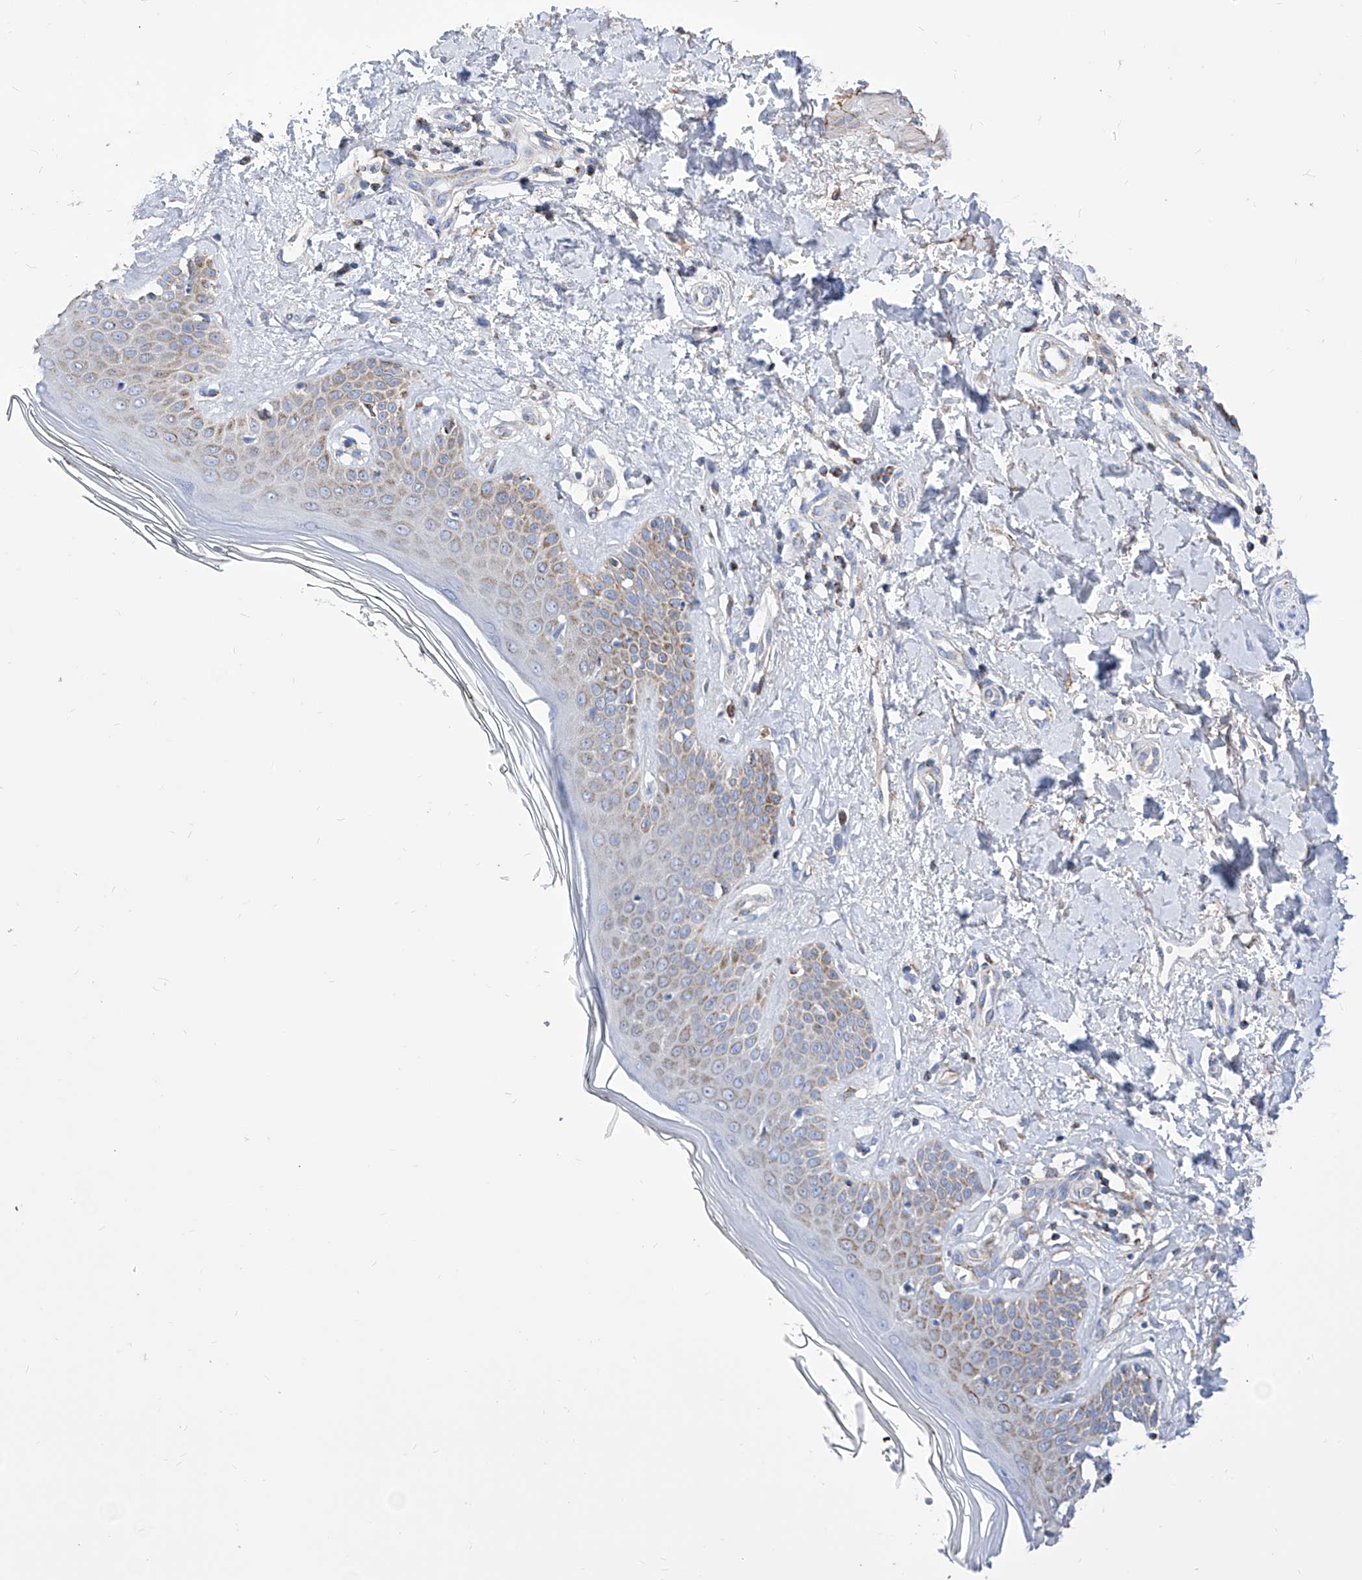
{"staining": {"intensity": "negative", "quantity": "none", "location": "none"}, "tissue": "skin", "cell_type": "Fibroblasts", "image_type": "normal", "snomed": [{"axis": "morphology", "description": "Normal tissue, NOS"}, {"axis": "topography", "description": "Skin"}], "caption": "DAB (3,3'-diaminobenzidine) immunohistochemical staining of benign skin shows no significant expression in fibroblasts.", "gene": "SRBD1", "patient": {"sex": "female", "age": 64}}